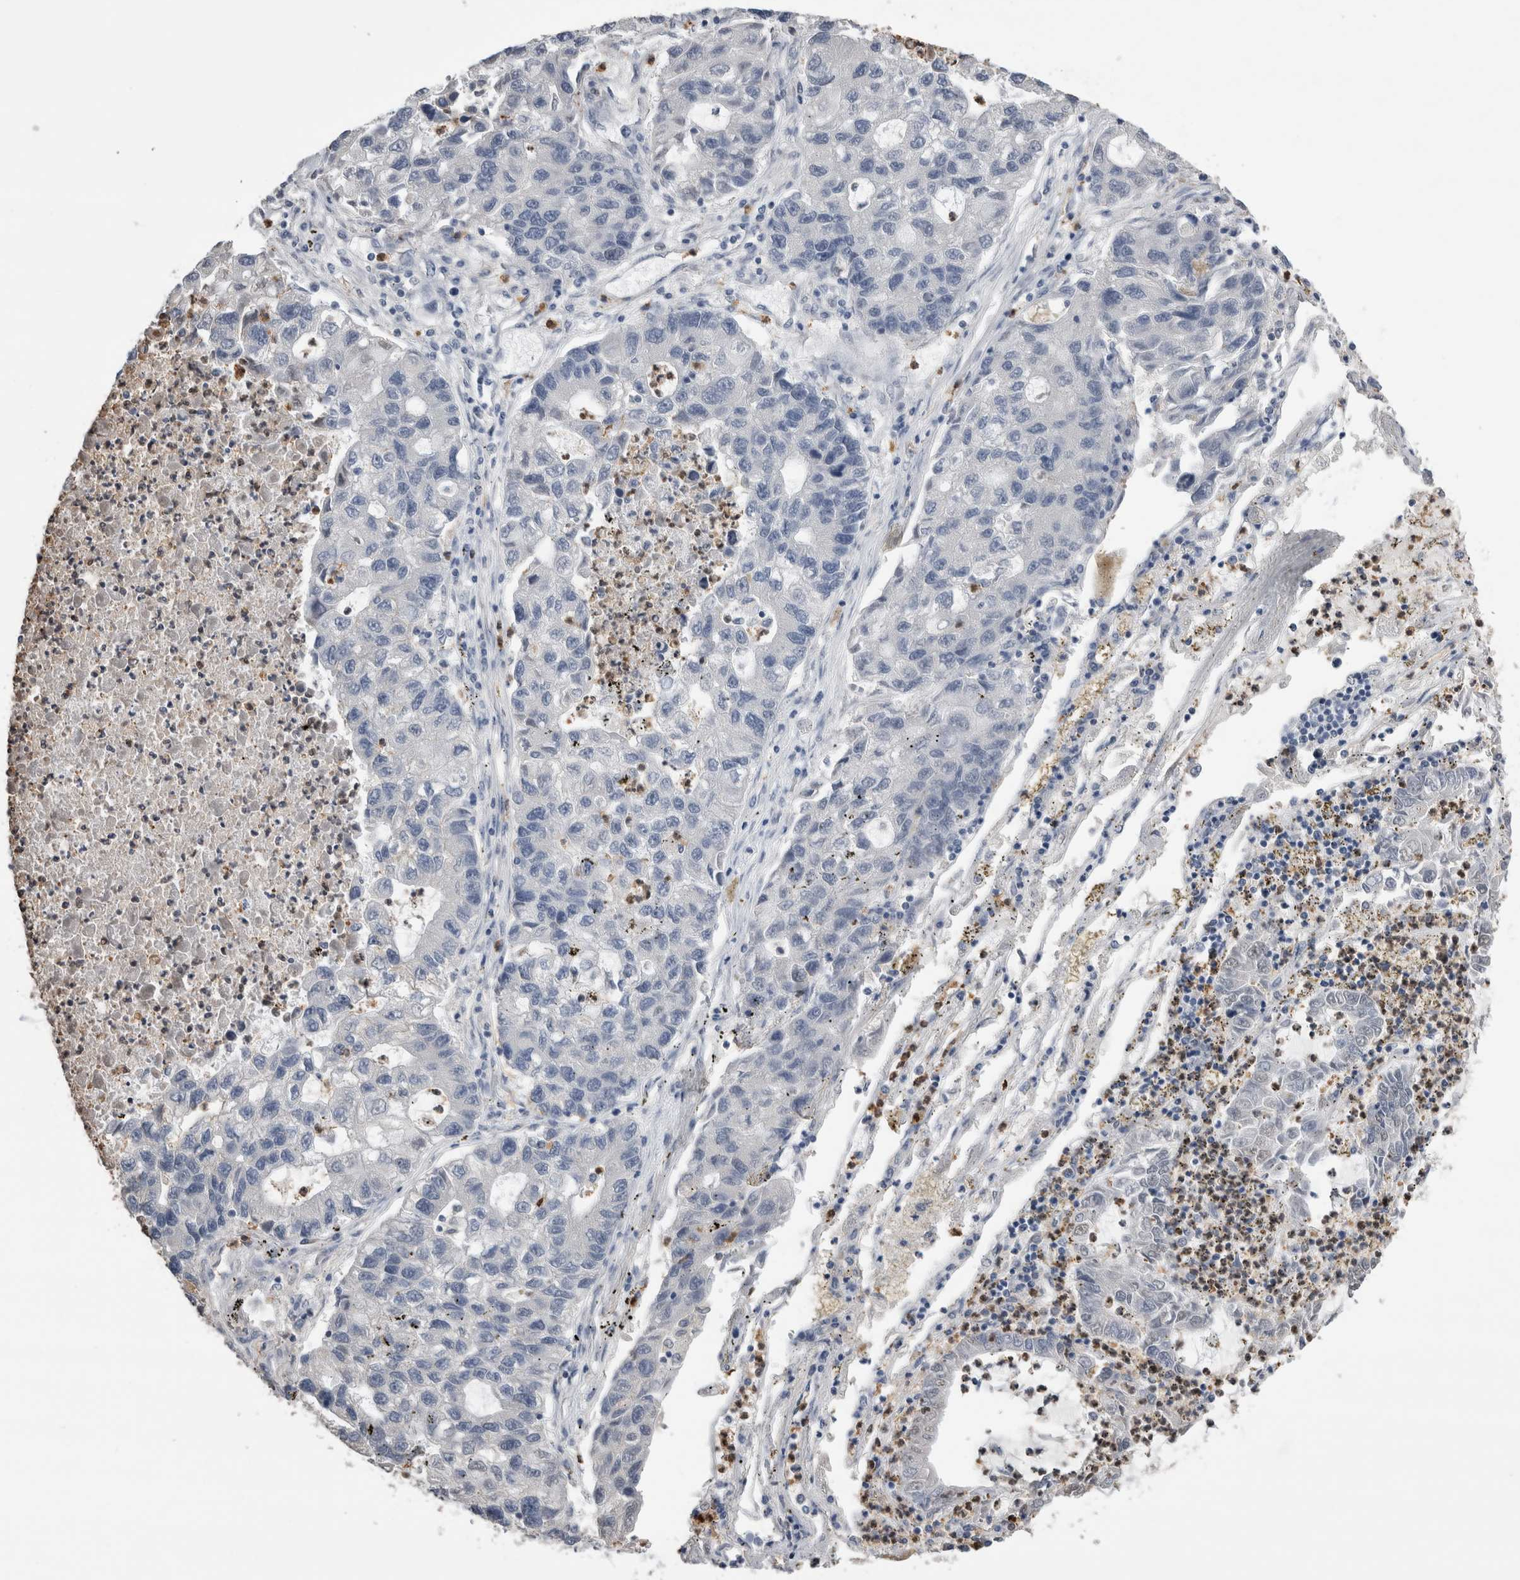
{"staining": {"intensity": "negative", "quantity": "none", "location": "none"}, "tissue": "lung cancer", "cell_type": "Tumor cells", "image_type": "cancer", "snomed": [{"axis": "morphology", "description": "Adenocarcinoma, NOS"}, {"axis": "topography", "description": "Lung"}], "caption": "Immunohistochemistry of lung cancer reveals no staining in tumor cells.", "gene": "S100A12", "patient": {"sex": "female", "age": 51}}